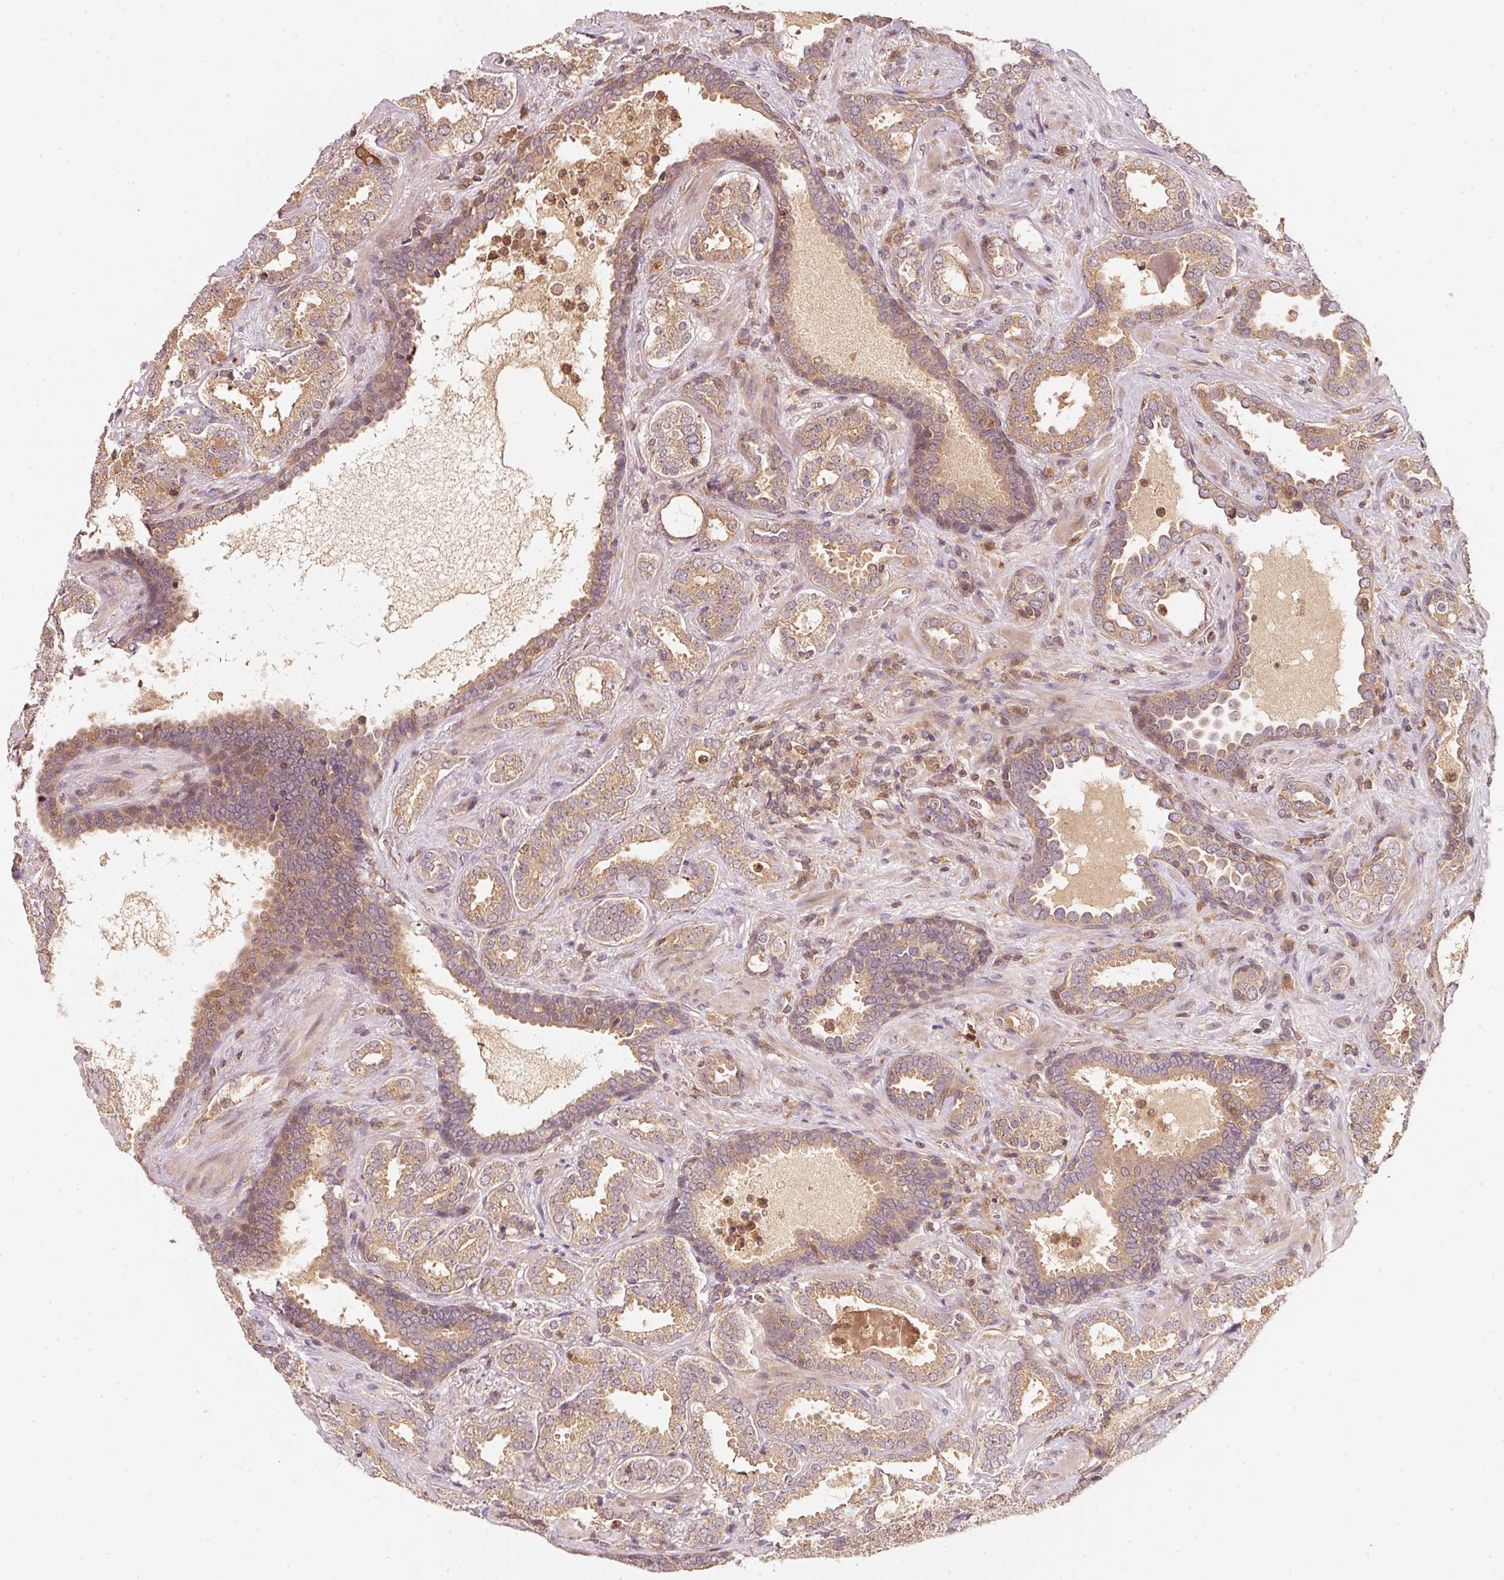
{"staining": {"intensity": "moderate", "quantity": ">75%", "location": "cytoplasmic/membranous"}, "tissue": "prostate cancer", "cell_type": "Tumor cells", "image_type": "cancer", "snomed": [{"axis": "morphology", "description": "Adenocarcinoma, High grade"}, {"axis": "topography", "description": "Prostate"}], "caption": "IHC of human prostate high-grade adenocarcinoma reveals medium levels of moderate cytoplasmic/membranous positivity in about >75% of tumor cells.", "gene": "RRAS2", "patient": {"sex": "male", "age": 65}}